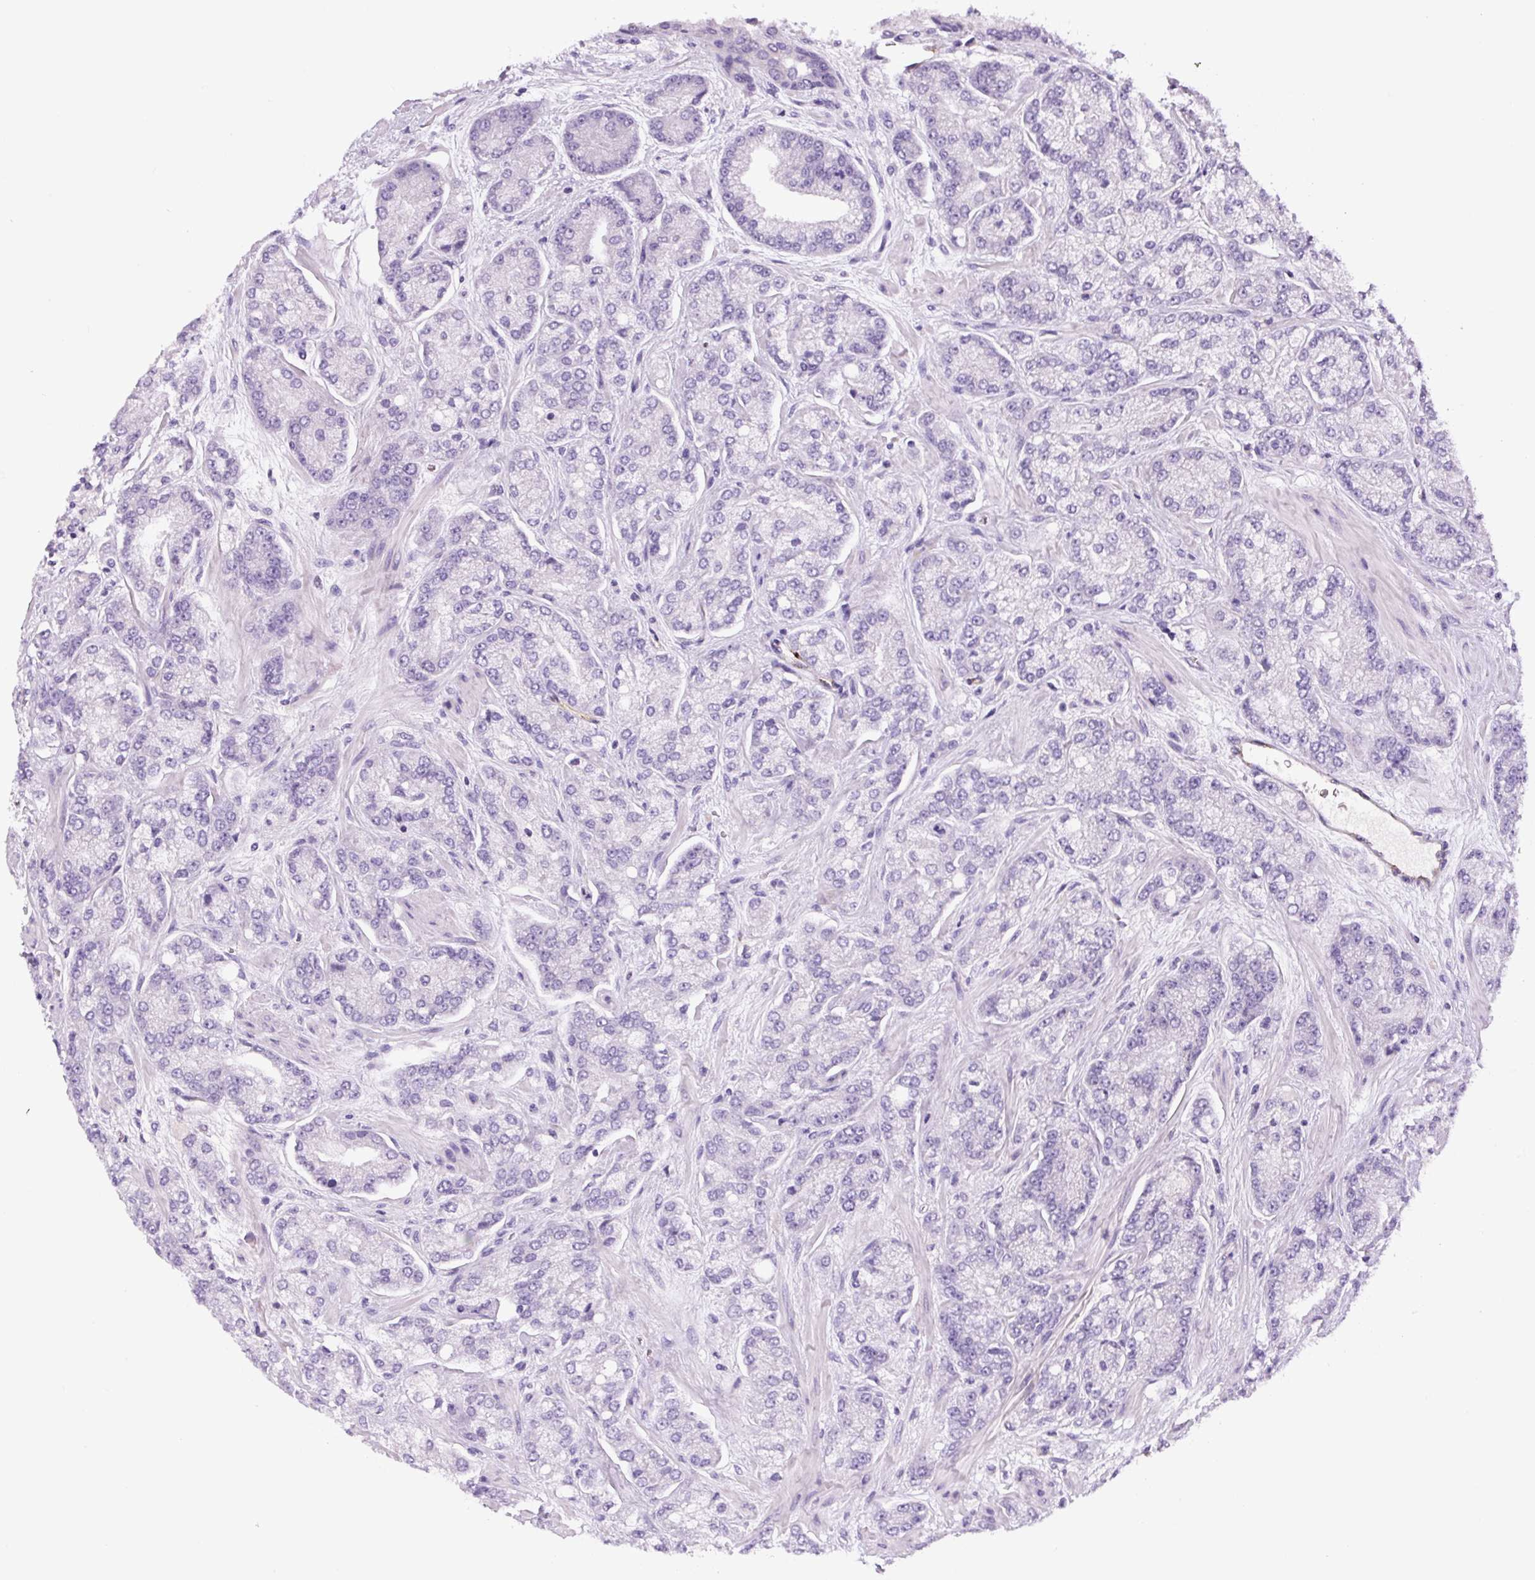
{"staining": {"intensity": "negative", "quantity": "none", "location": "none"}, "tissue": "prostate cancer", "cell_type": "Tumor cells", "image_type": "cancer", "snomed": [{"axis": "morphology", "description": "Adenocarcinoma, High grade"}, {"axis": "topography", "description": "Prostate"}], "caption": "A histopathology image of high-grade adenocarcinoma (prostate) stained for a protein reveals no brown staining in tumor cells.", "gene": "RSPO4", "patient": {"sex": "male", "age": 68}}